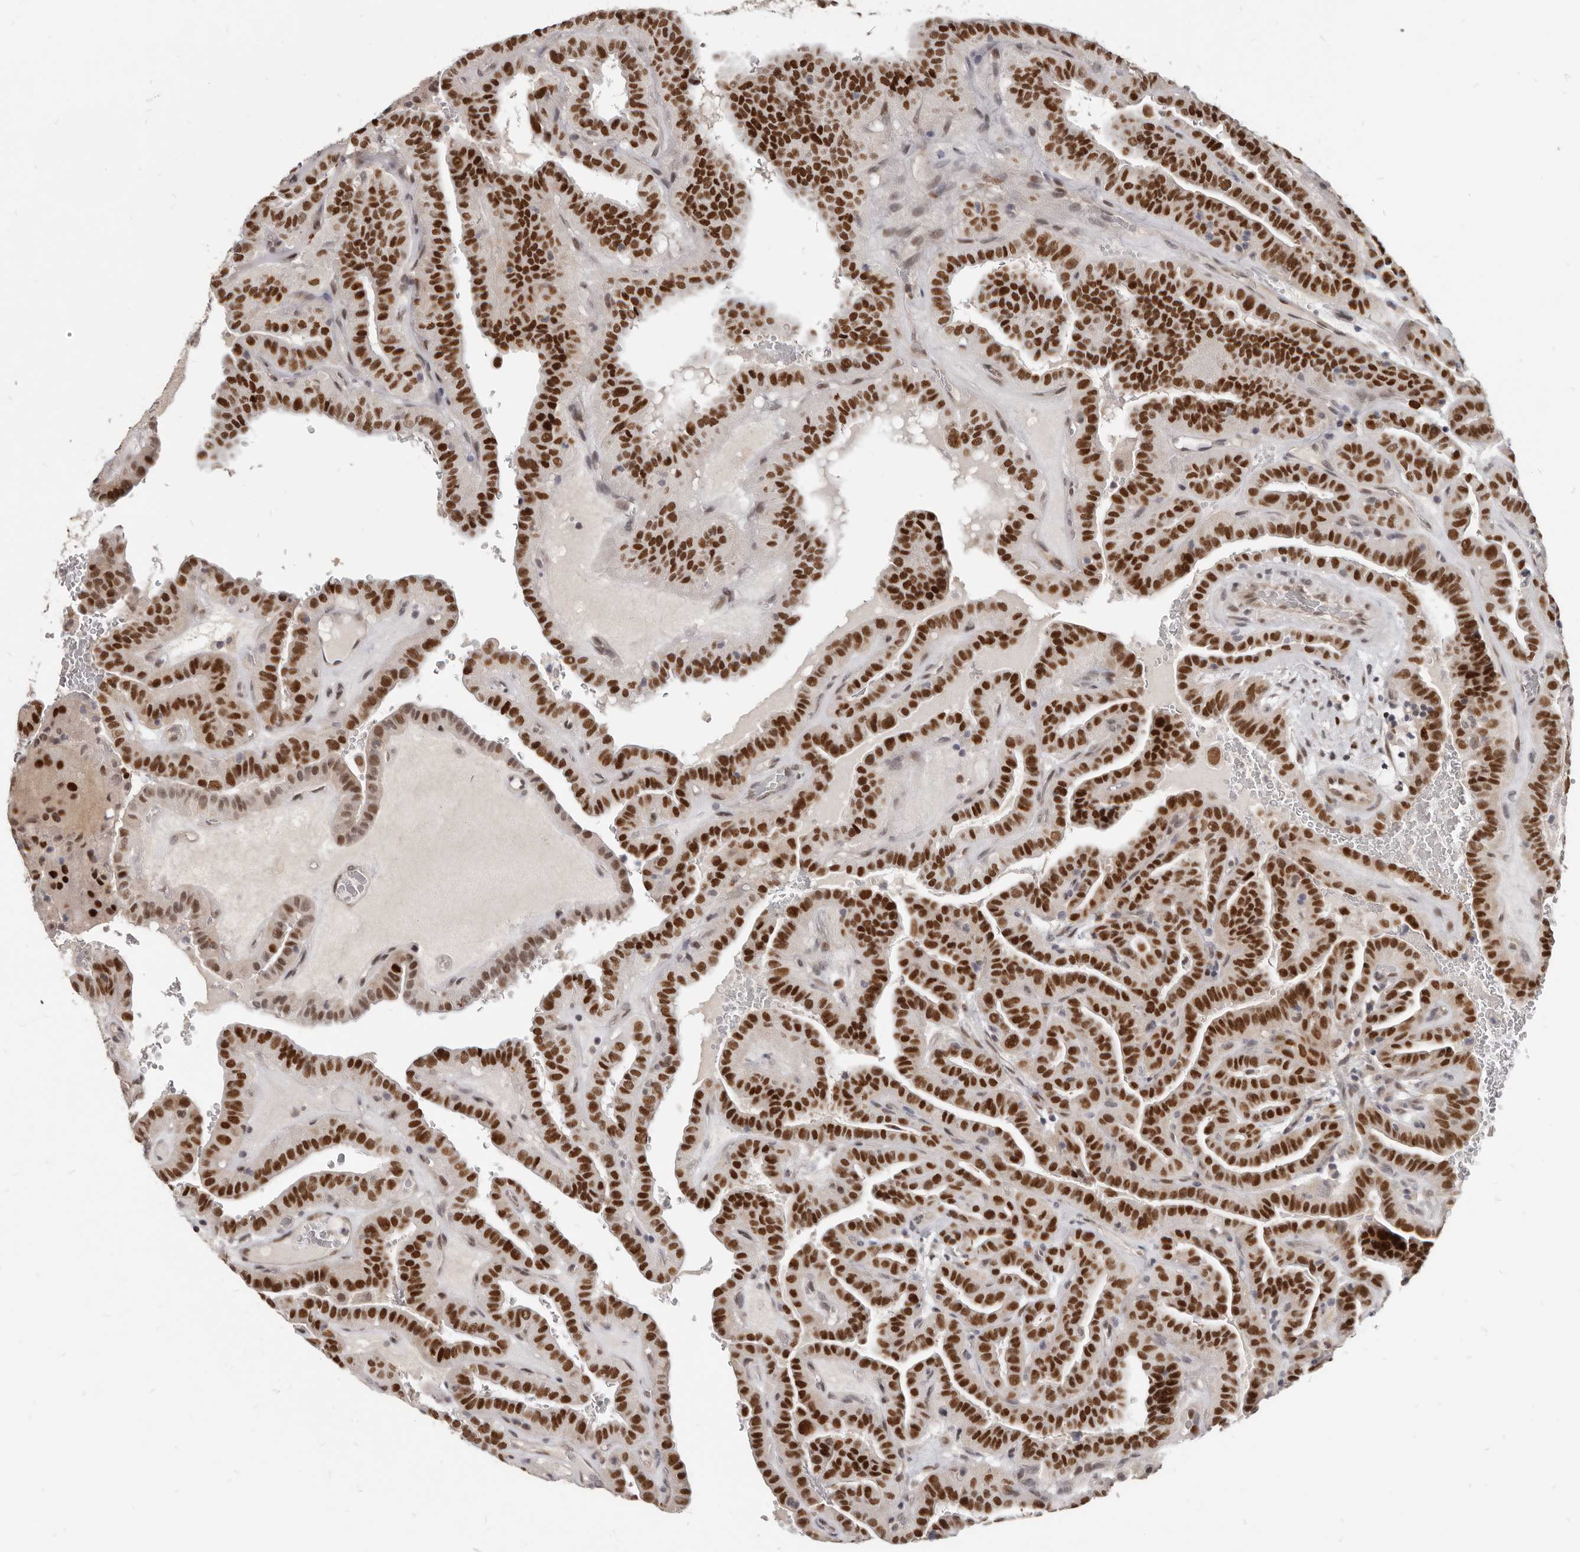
{"staining": {"intensity": "strong", "quantity": ">75%", "location": "nuclear"}, "tissue": "thyroid cancer", "cell_type": "Tumor cells", "image_type": "cancer", "snomed": [{"axis": "morphology", "description": "Papillary adenocarcinoma, NOS"}, {"axis": "topography", "description": "Thyroid gland"}], "caption": "Immunohistochemical staining of thyroid papillary adenocarcinoma shows strong nuclear protein expression in approximately >75% of tumor cells.", "gene": "ATF5", "patient": {"sex": "male", "age": 77}}